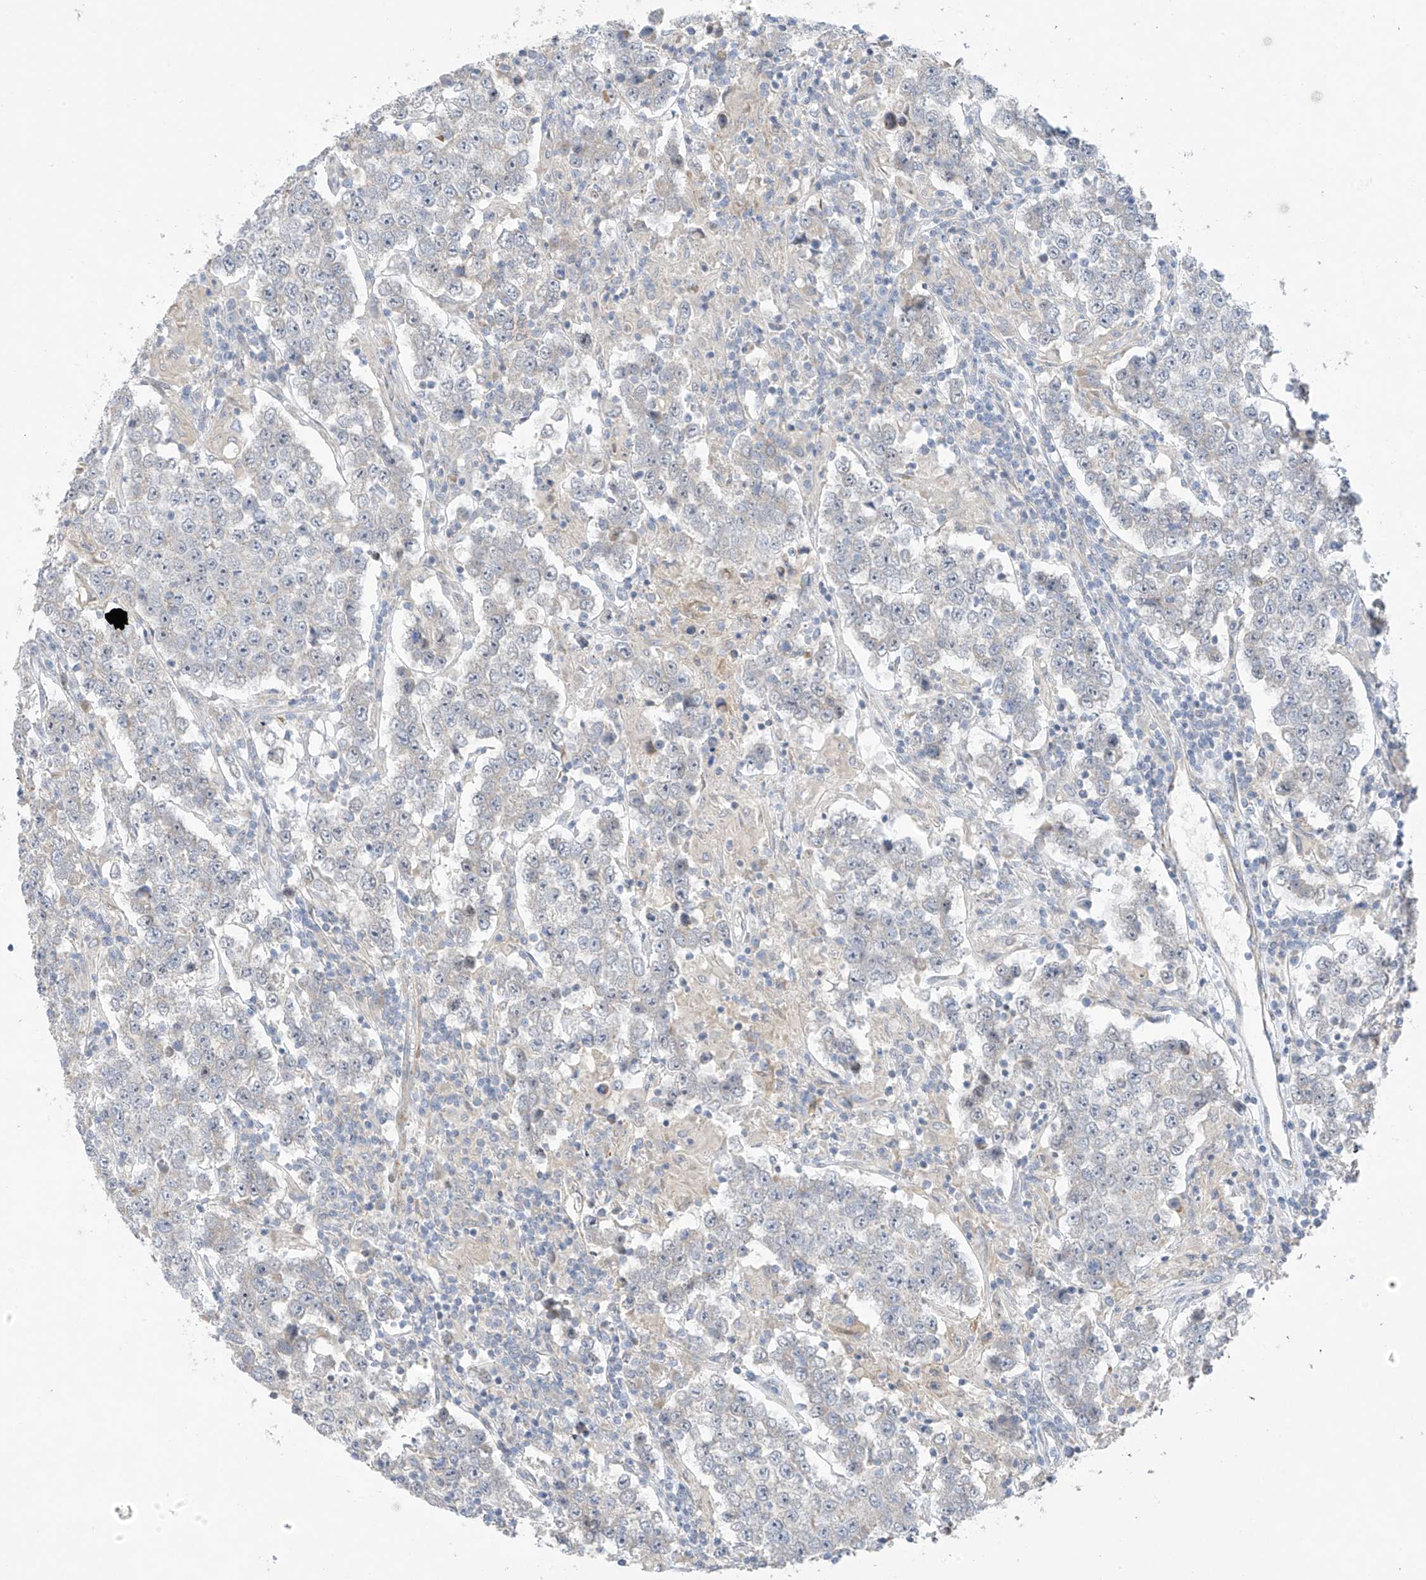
{"staining": {"intensity": "negative", "quantity": "none", "location": "none"}, "tissue": "testis cancer", "cell_type": "Tumor cells", "image_type": "cancer", "snomed": [{"axis": "morphology", "description": "Normal tissue, NOS"}, {"axis": "morphology", "description": "Urothelial carcinoma, High grade"}, {"axis": "morphology", "description": "Seminoma, NOS"}, {"axis": "morphology", "description": "Carcinoma, Embryonal, NOS"}, {"axis": "topography", "description": "Urinary bladder"}, {"axis": "topography", "description": "Testis"}], "caption": "DAB immunohistochemical staining of human high-grade urothelial carcinoma (testis) exhibits no significant positivity in tumor cells. The staining is performed using DAB brown chromogen with nuclei counter-stained in using hematoxylin.", "gene": "ZNF641", "patient": {"sex": "male", "age": 41}}